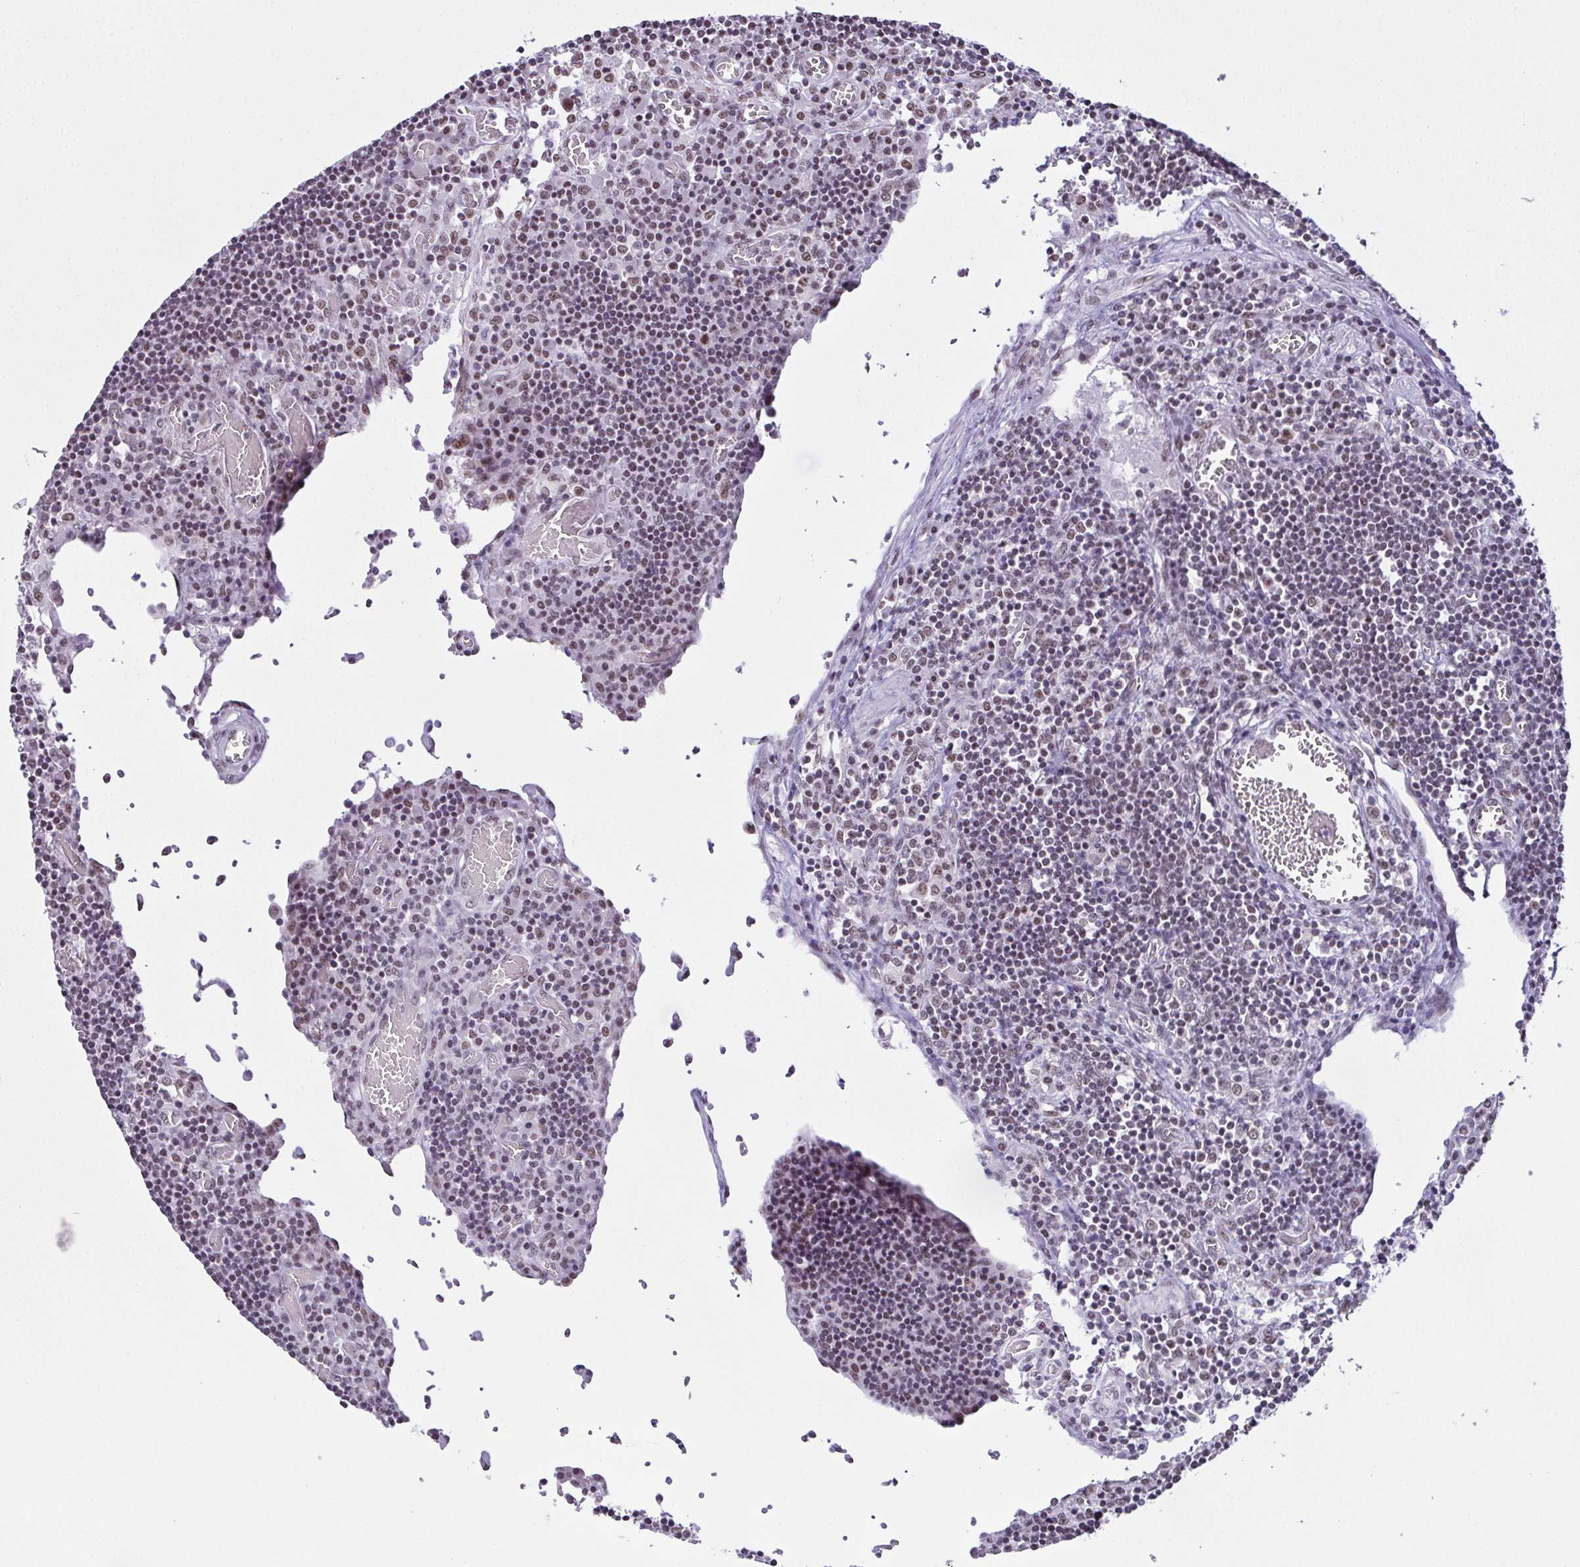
{"staining": {"intensity": "moderate", "quantity": "25%-75%", "location": "nuclear"}, "tissue": "lymph node", "cell_type": "Germinal center cells", "image_type": "normal", "snomed": [{"axis": "morphology", "description": "Normal tissue, NOS"}, {"axis": "topography", "description": "Lymph node"}], "caption": "Immunohistochemical staining of benign lymph node exhibits moderate nuclear protein staining in approximately 25%-75% of germinal center cells. (DAB (3,3'-diaminobenzidine) IHC with brightfield microscopy, high magnification).", "gene": "ZNF800", "patient": {"sex": "male", "age": 66}}